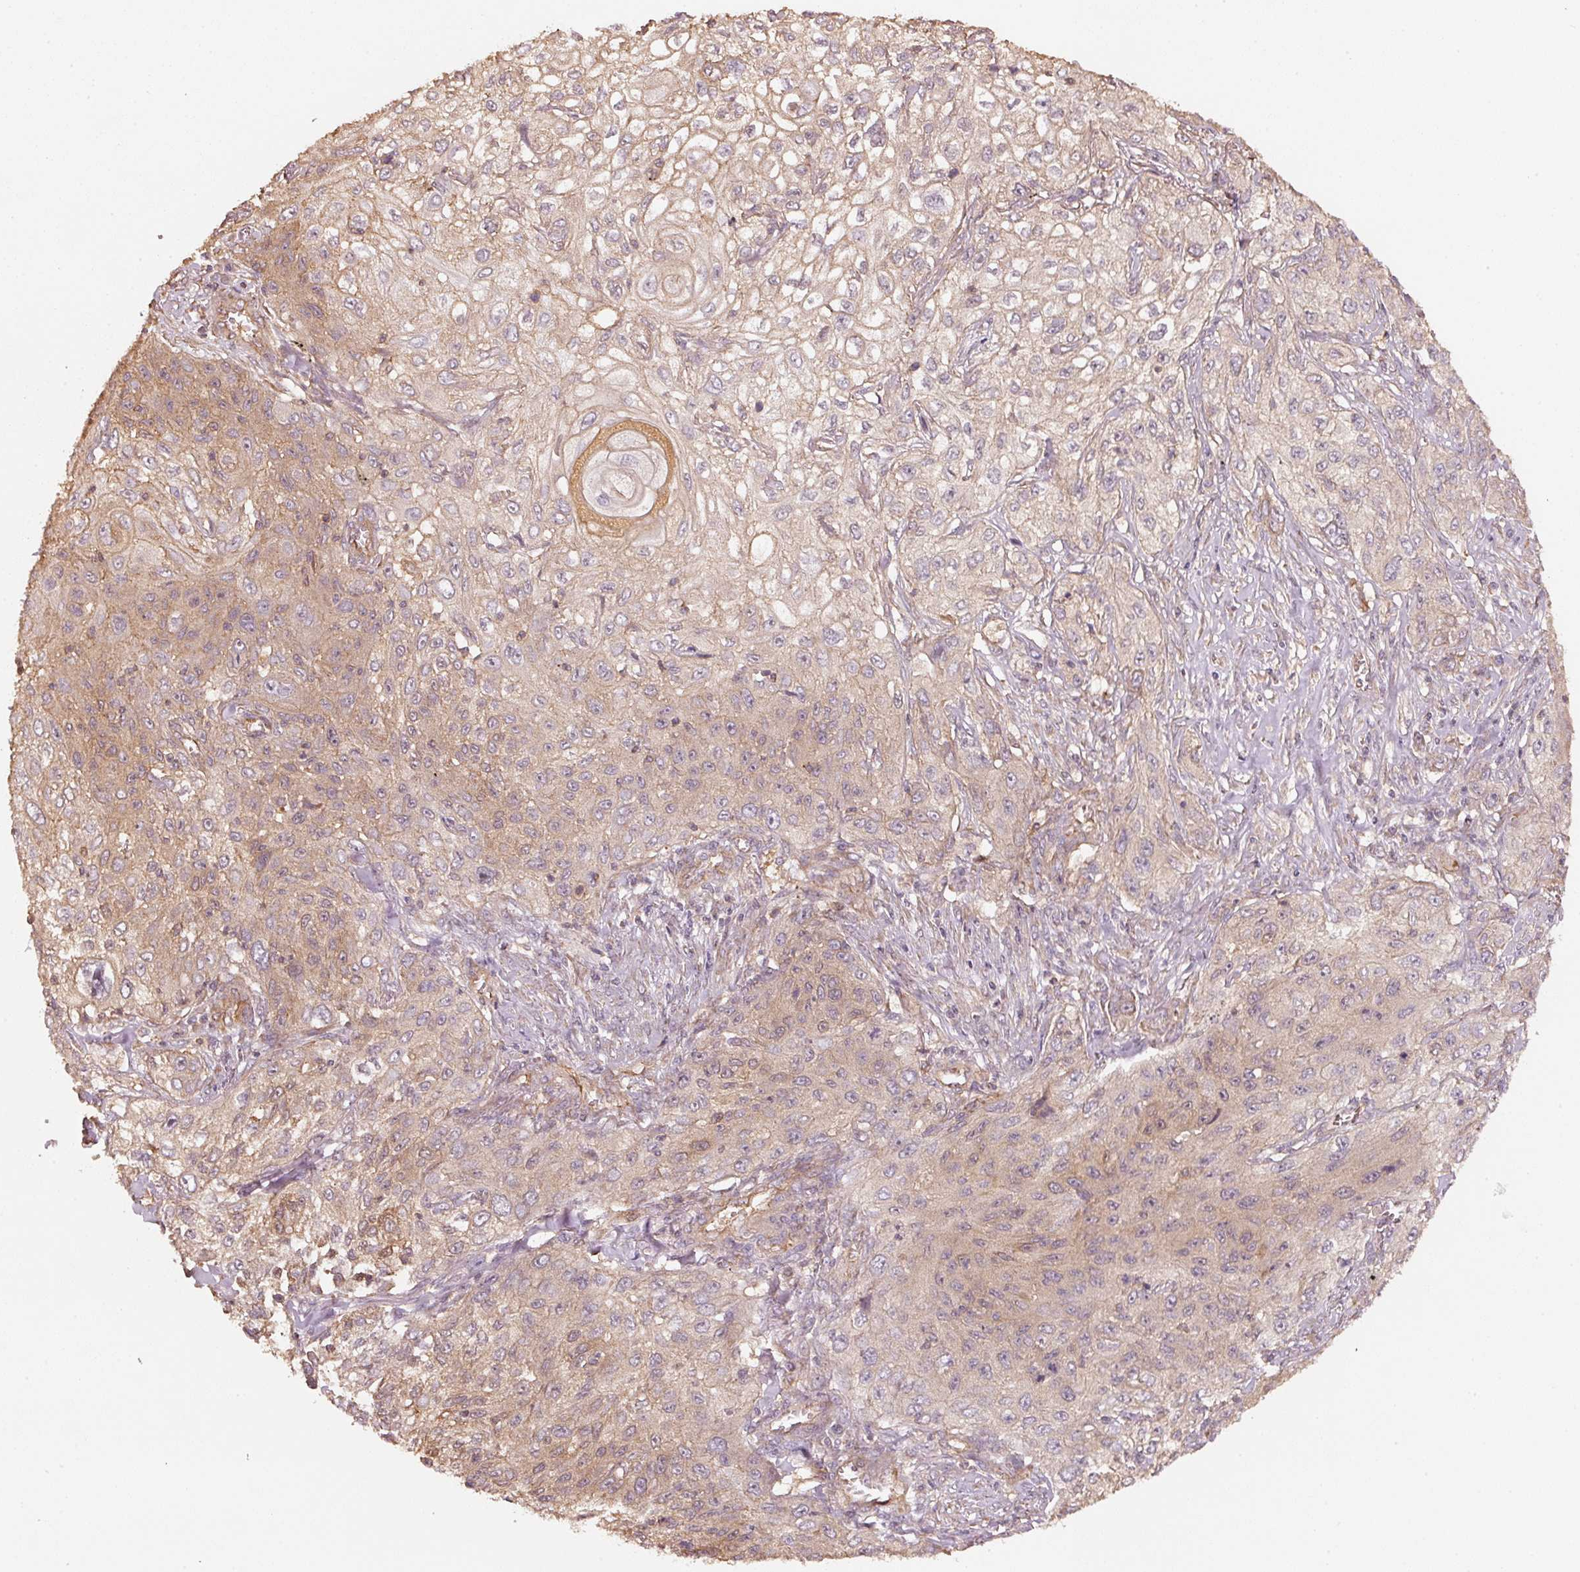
{"staining": {"intensity": "weak", "quantity": "<25%", "location": "cytoplasmic/membranous"}, "tissue": "lung cancer", "cell_type": "Tumor cells", "image_type": "cancer", "snomed": [{"axis": "morphology", "description": "Squamous cell carcinoma, NOS"}, {"axis": "topography", "description": "Lung"}], "caption": "Immunohistochemistry (IHC) of human squamous cell carcinoma (lung) reveals no expression in tumor cells. (DAB immunohistochemistry visualized using brightfield microscopy, high magnification).", "gene": "CEP95", "patient": {"sex": "female", "age": 69}}